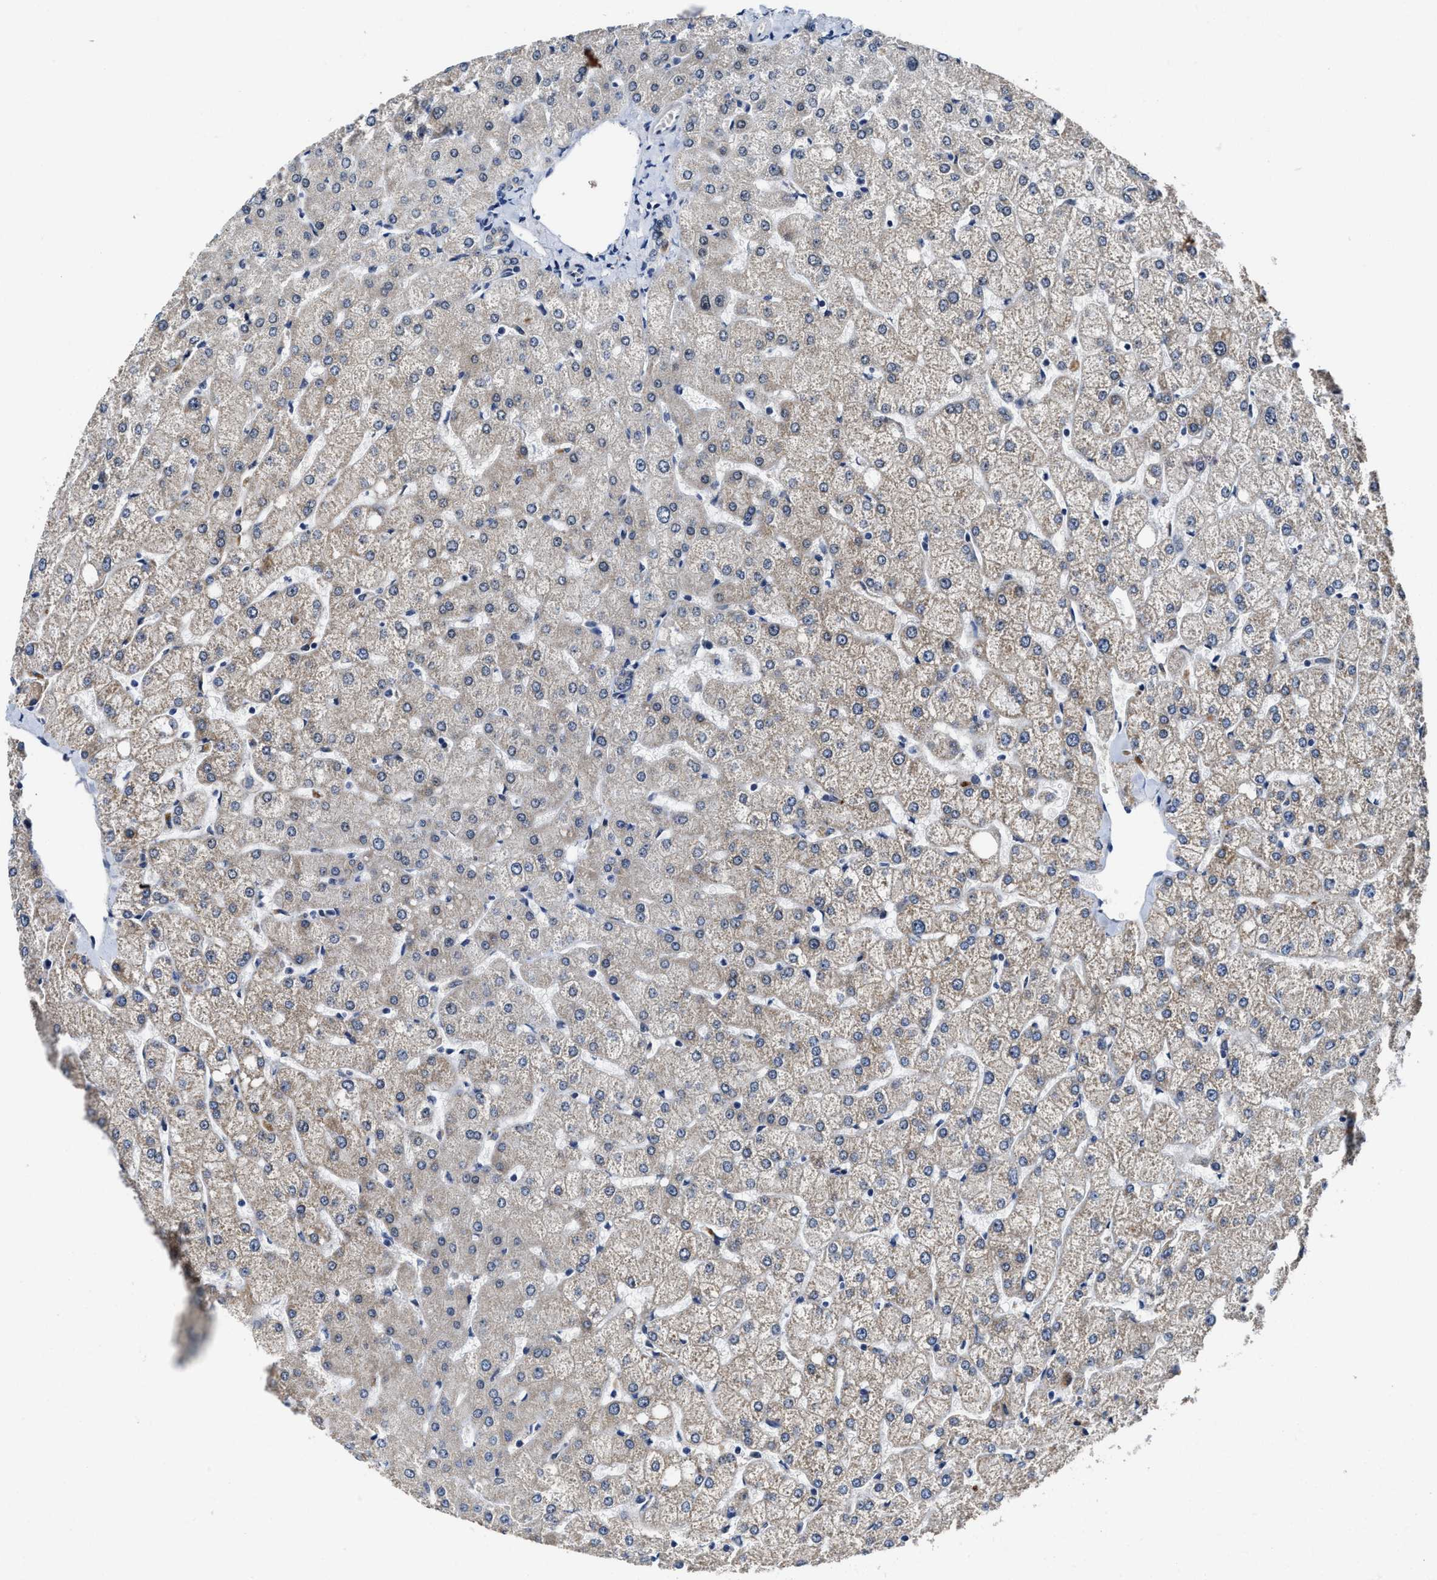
{"staining": {"intensity": "negative", "quantity": "none", "location": "none"}, "tissue": "liver", "cell_type": "Cholangiocytes", "image_type": "normal", "snomed": [{"axis": "morphology", "description": "Normal tissue, NOS"}, {"axis": "topography", "description": "Liver"}], "caption": "Liver stained for a protein using IHC exhibits no staining cholangiocytes.", "gene": "GHITM", "patient": {"sex": "female", "age": 54}}